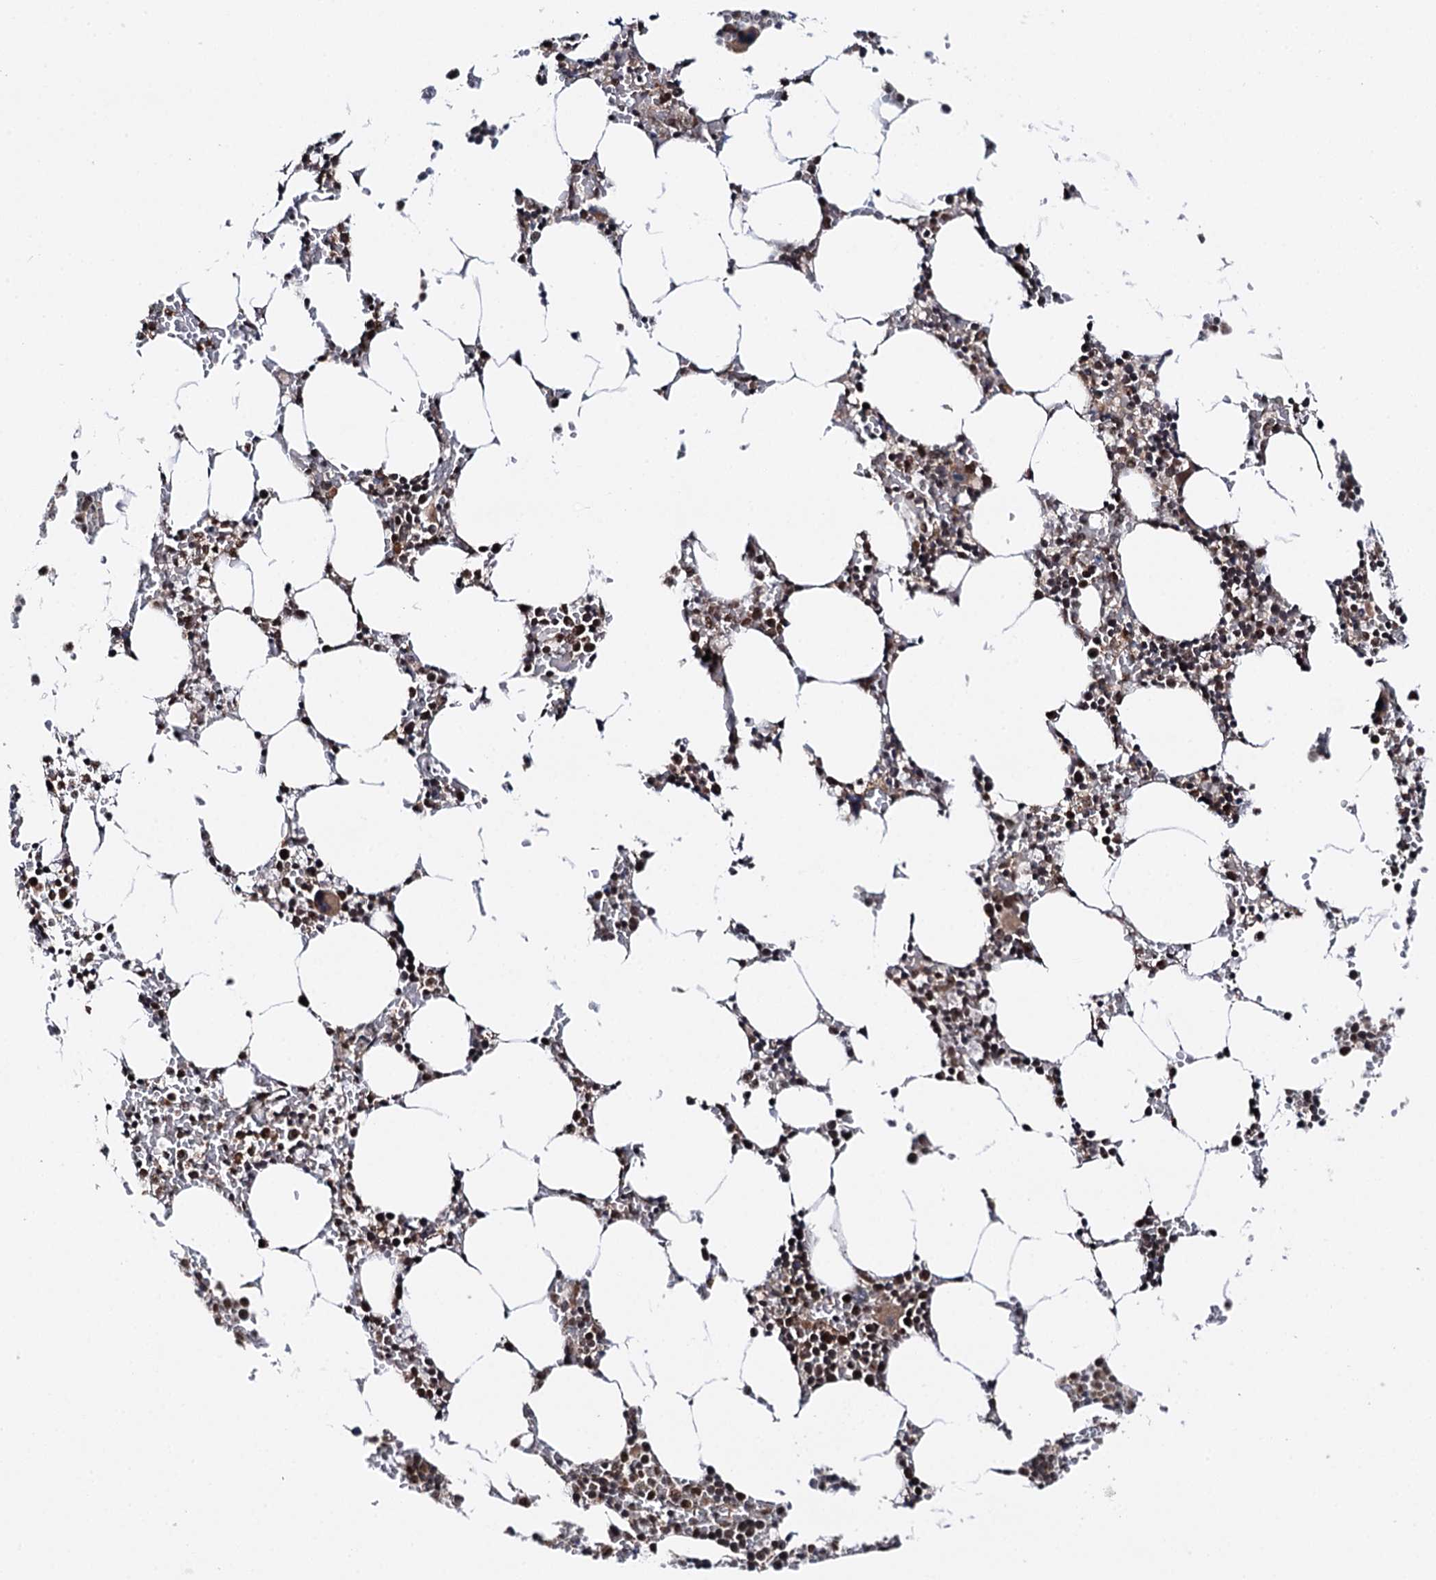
{"staining": {"intensity": "moderate", "quantity": ">75%", "location": "cytoplasmic/membranous,nuclear"}, "tissue": "bone marrow", "cell_type": "Hematopoietic cells", "image_type": "normal", "snomed": [{"axis": "morphology", "description": "Normal tissue, NOS"}, {"axis": "topography", "description": "Bone marrow"}], "caption": "Immunohistochemistry (IHC) of normal bone marrow reveals medium levels of moderate cytoplasmic/membranous,nuclear expression in approximately >75% of hematopoietic cells. (brown staining indicates protein expression, while blue staining denotes nuclei).", "gene": "BUD13", "patient": {"sex": "male", "age": 70}}